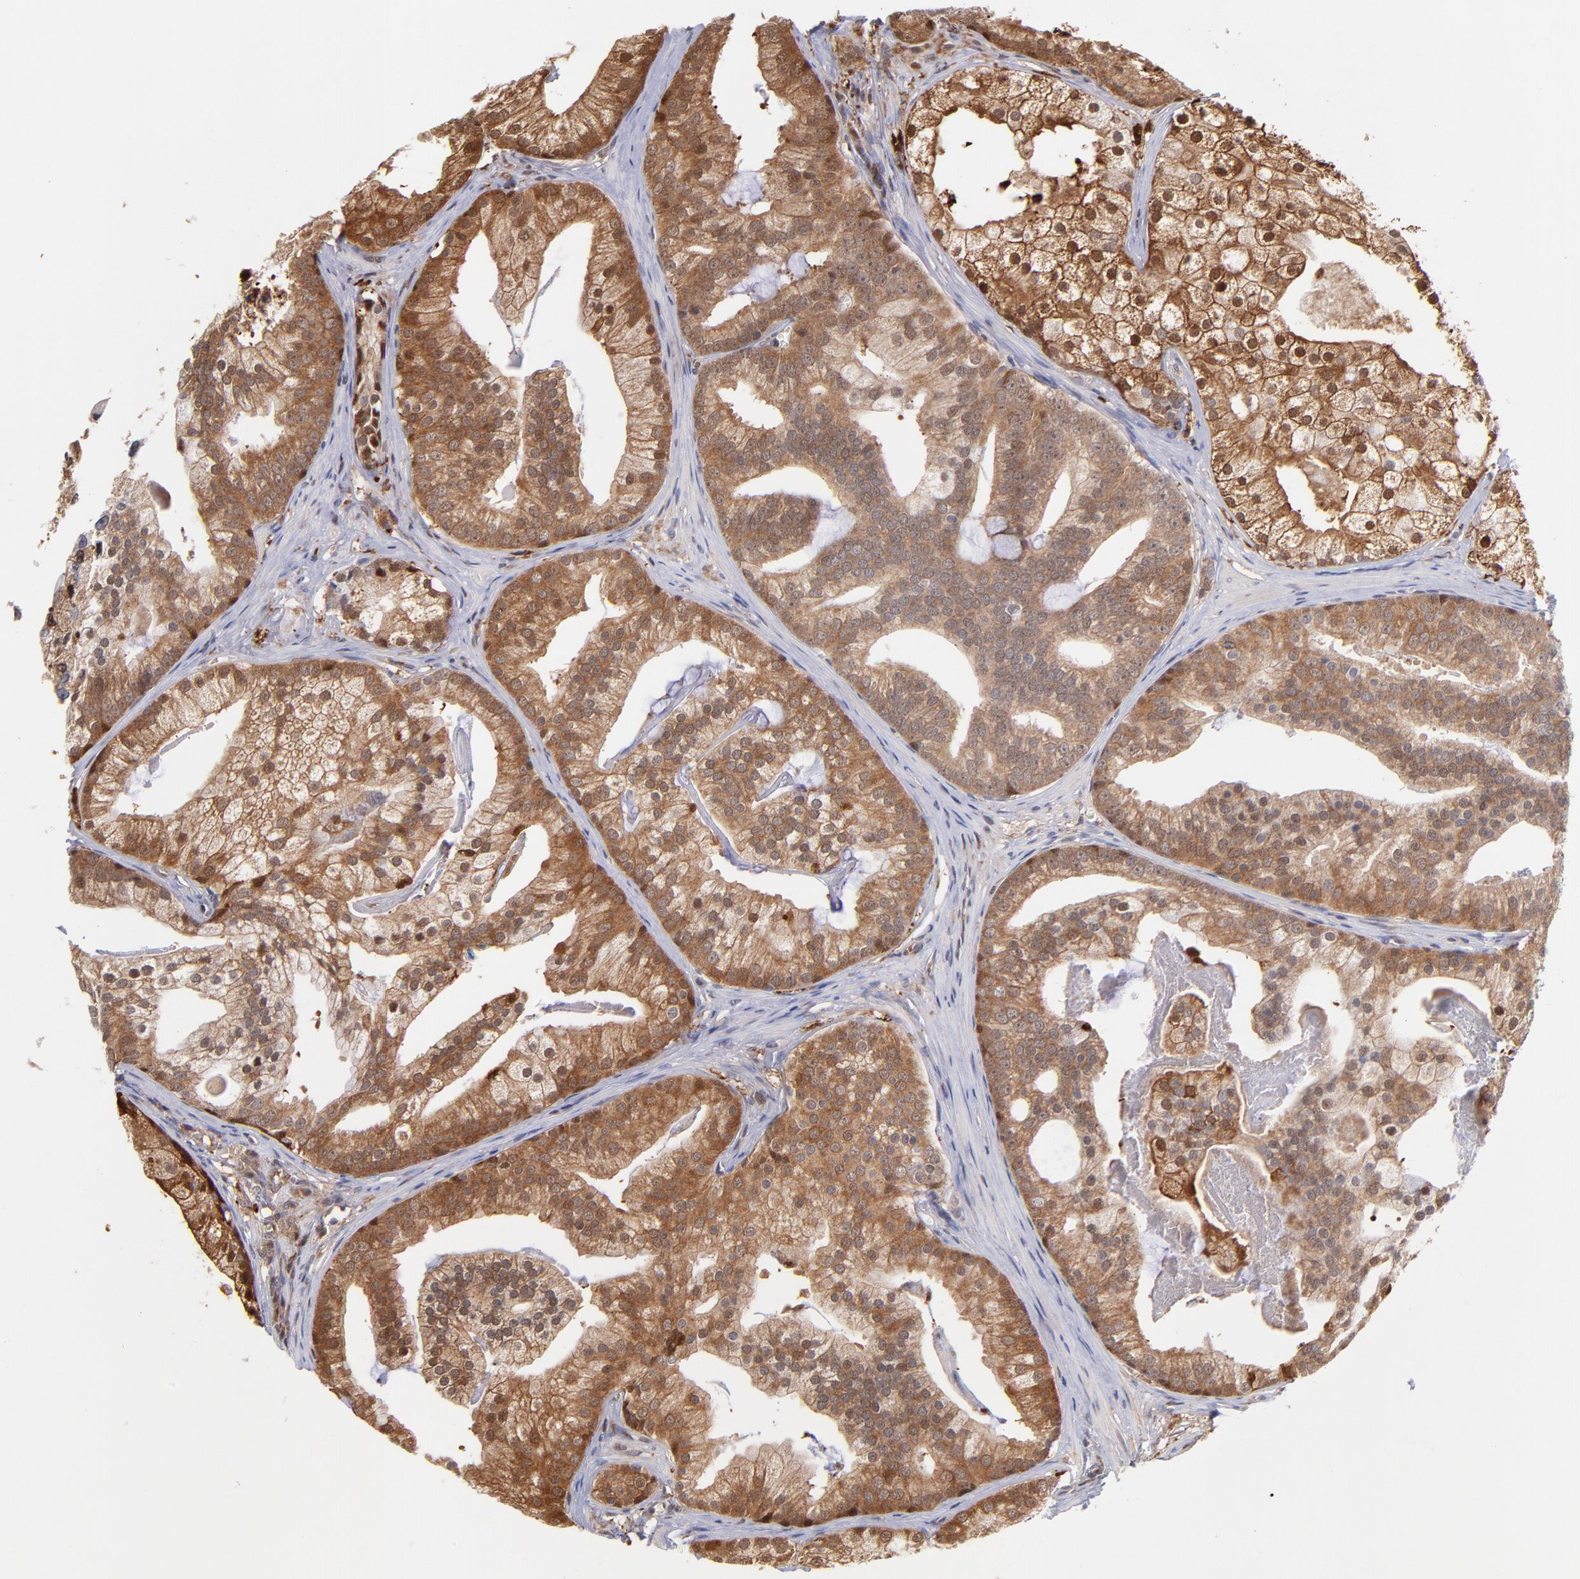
{"staining": {"intensity": "moderate", "quantity": ">75%", "location": "cytoplasmic/membranous,nuclear"}, "tissue": "prostate cancer", "cell_type": "Tumor cells", "image_type": "cancer", "snomed": [{"axis": "morphology", "description": "Adenocarcinoma, Low grade"}, {"axis": "topography", "description": "Prostate"}], "caption": "Prostate cancer was stained to show a protein in brown. There is medium levels of moderate cytoplasmic/membranous and nuclear staining in about >75% of tumor cells.", "gene": "YWHAB", "patient": {"sex": "male", "age": 58}}